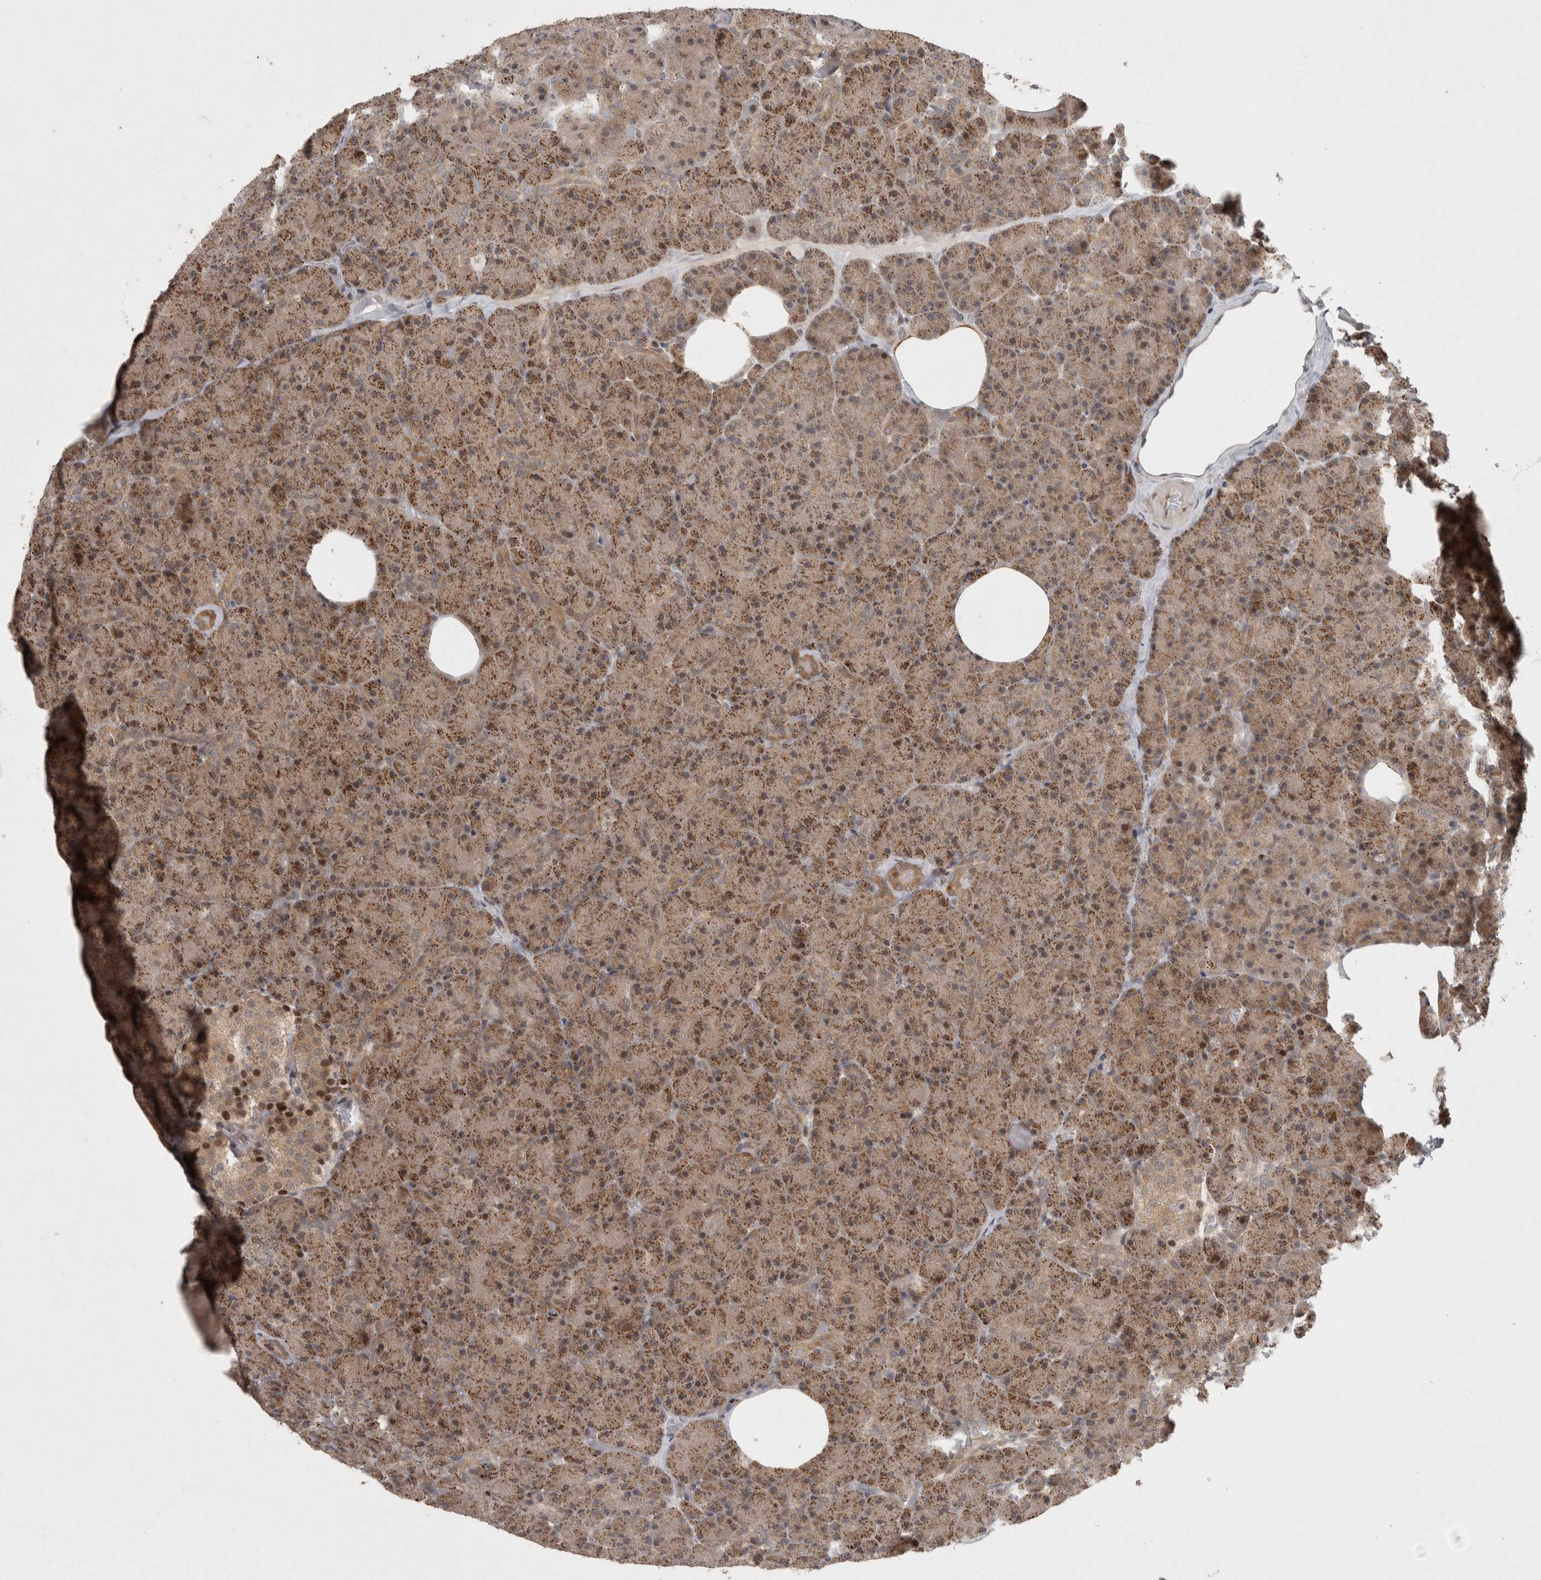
{"staining": {"intensity": "moderate", "quantity": ">75%", "location": "cytoplasmic/membranous,nuclear"}, "tissue": "pancreas", "cell_type": "Exocrine glandular cells", "image_type": "normal", "snomed": [{"axis": "morphology", "description": "Normal tissue, NOS"}, {"axis": "morphology", "description": "Carcinoid, malignant, NOS"}, {"axis": "topography", "description": "Pancreas"}], "caption": "DAB (3,3'-diaminobenzidine) immunohistochemical staining of unremarkable human pancreas demonstrates moderate cytoplasmic/membranous,nuclear protein positivity in about >75% of exocrine glandular cells. The protein is stained brown, and the nuclei are stained in blue (DAB IHC with brightfield microscopy, high magnification).", "gene": "KDM8", "patient": {"sex": "female", "age": 35}}